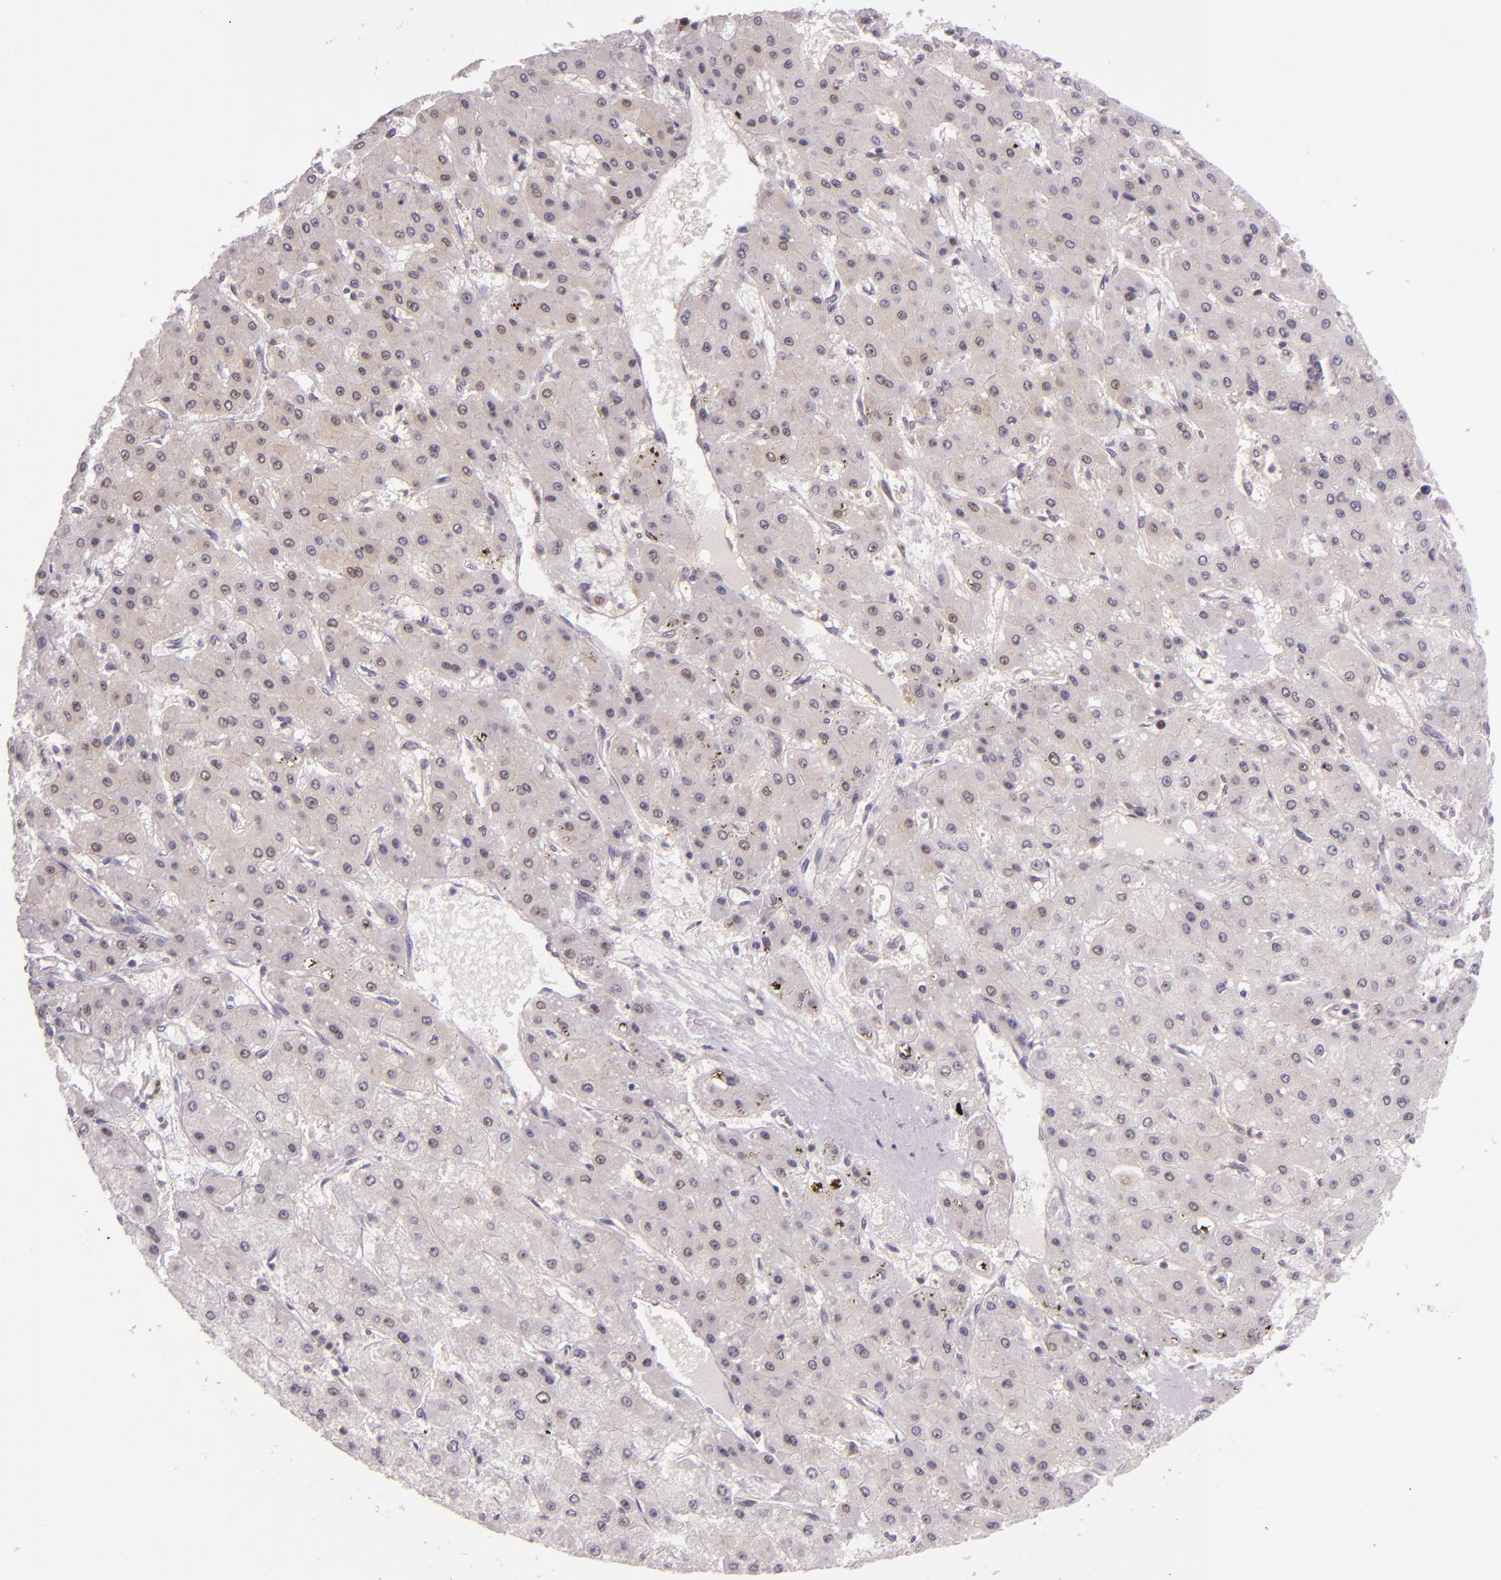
{"staining": {"intensity": "weak", "quantity": "<25%", "location": "nuclear"}, "tissue": "liver cancer", "cell_type": "Tumor cells", "image_type": "cancer", "snomed": [{"axis": "morphology", "description": "Carcinoma, Hepatocellular, NOS"}, {"axis": "topography", "description": "Liver"}], "caption": "Immunohistochemistry (IHC) micrograph of human liver cancer (hepatocellular carcinoma) stained for a protein (brown), which reveals no expression in tumor cells.", "gene": "HSPA8", "patient": {"sex": "female", "age": 52}}